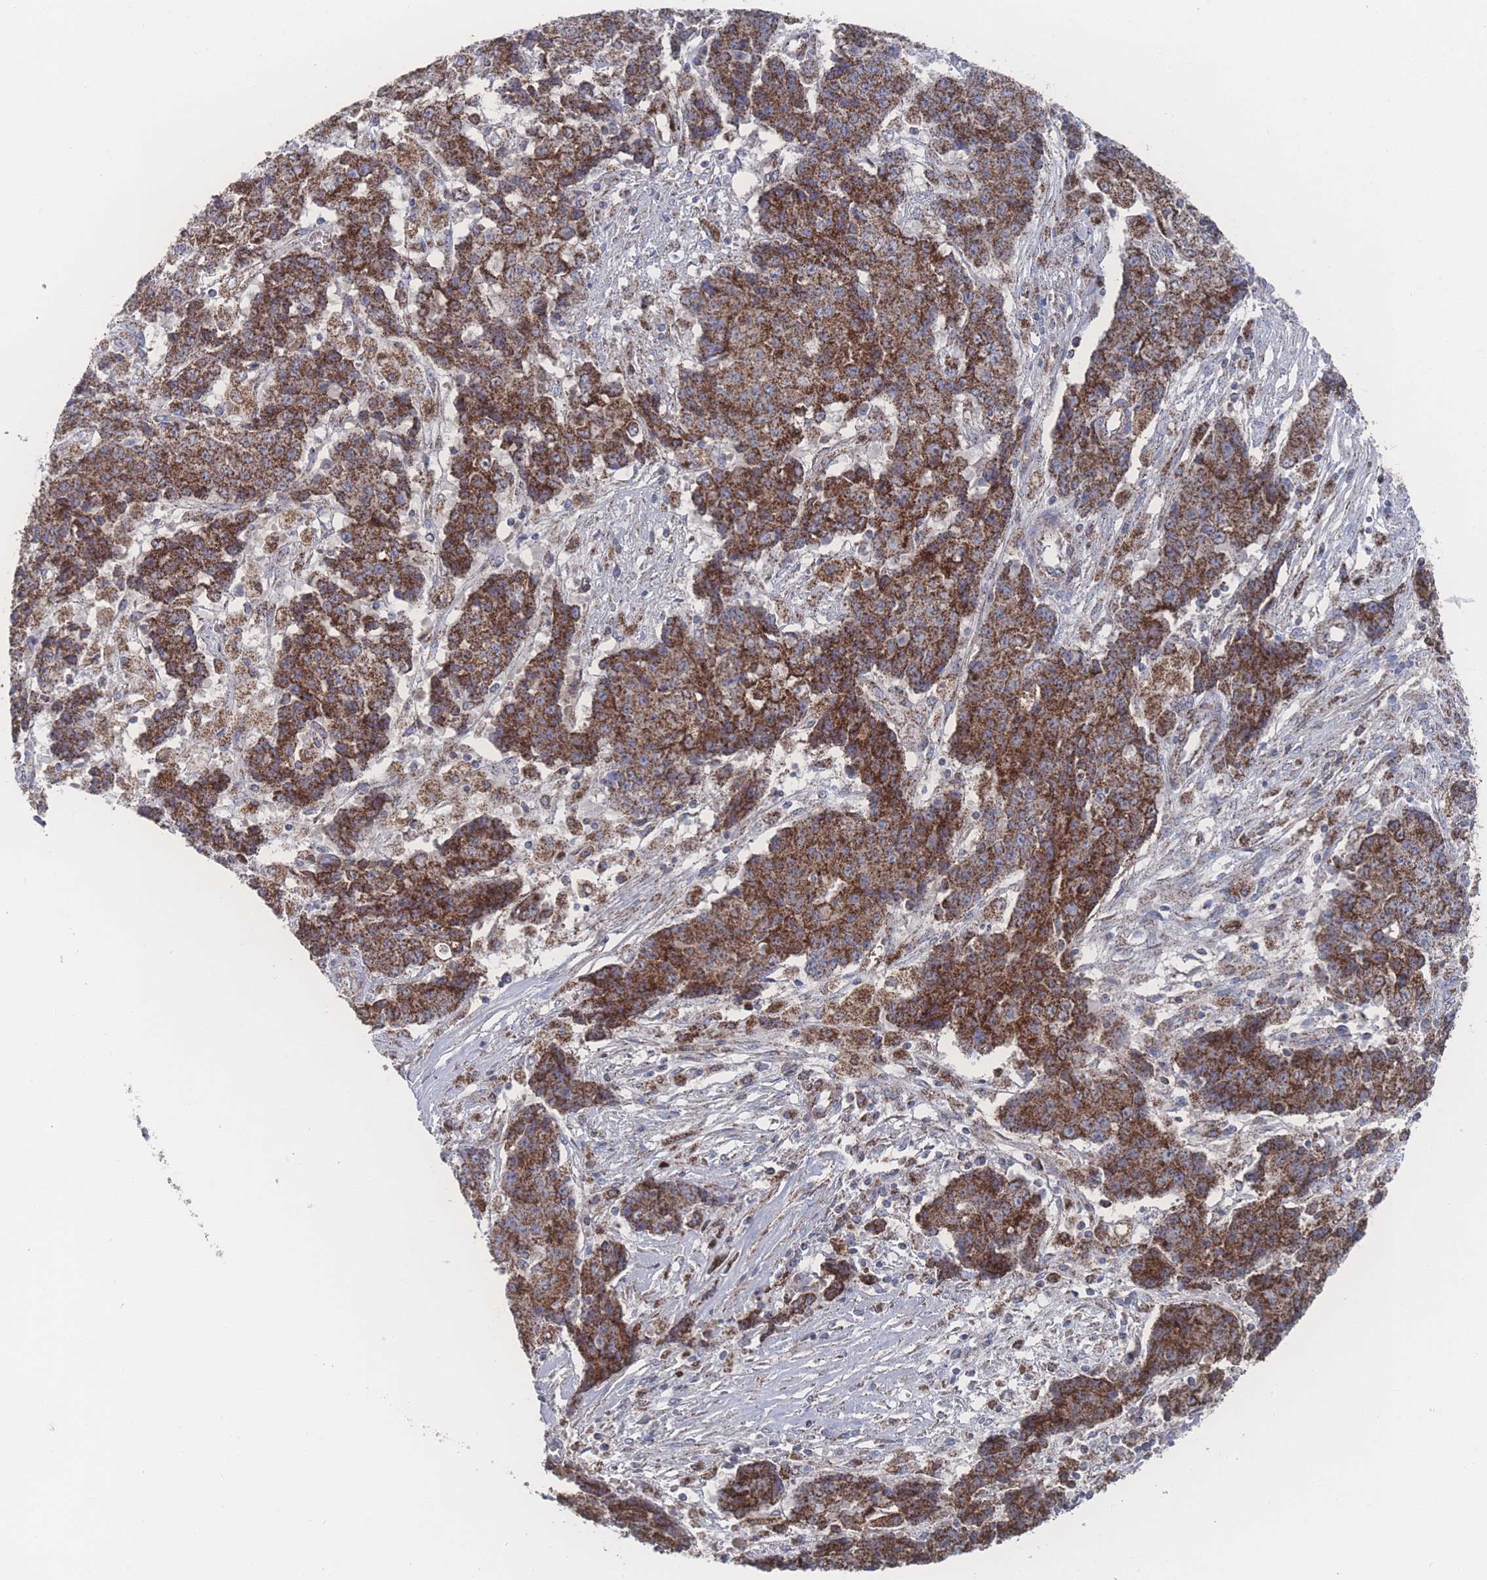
{"staining": {"intensity": "strong", "quantity": ">75%", "location": "cytoplasmic/membranous"}, "tissue": "ovarian cancer", "cell_type": "Tumor cells", "image_type": "cancer", "snomed": [{"axis": "morphology", "description": "Carcinoma, endometroid"}, {"axis": "topography", "description": "Ovary"}], "caption": "Ovarian endometroid carcinoma stained with immunohistochemistry reveals strong cytoplasmic/membranous positivity in approximately >75% of tumor cells.", "gene": "PEX14", "patient": {"sex": "female", "age": 42}}